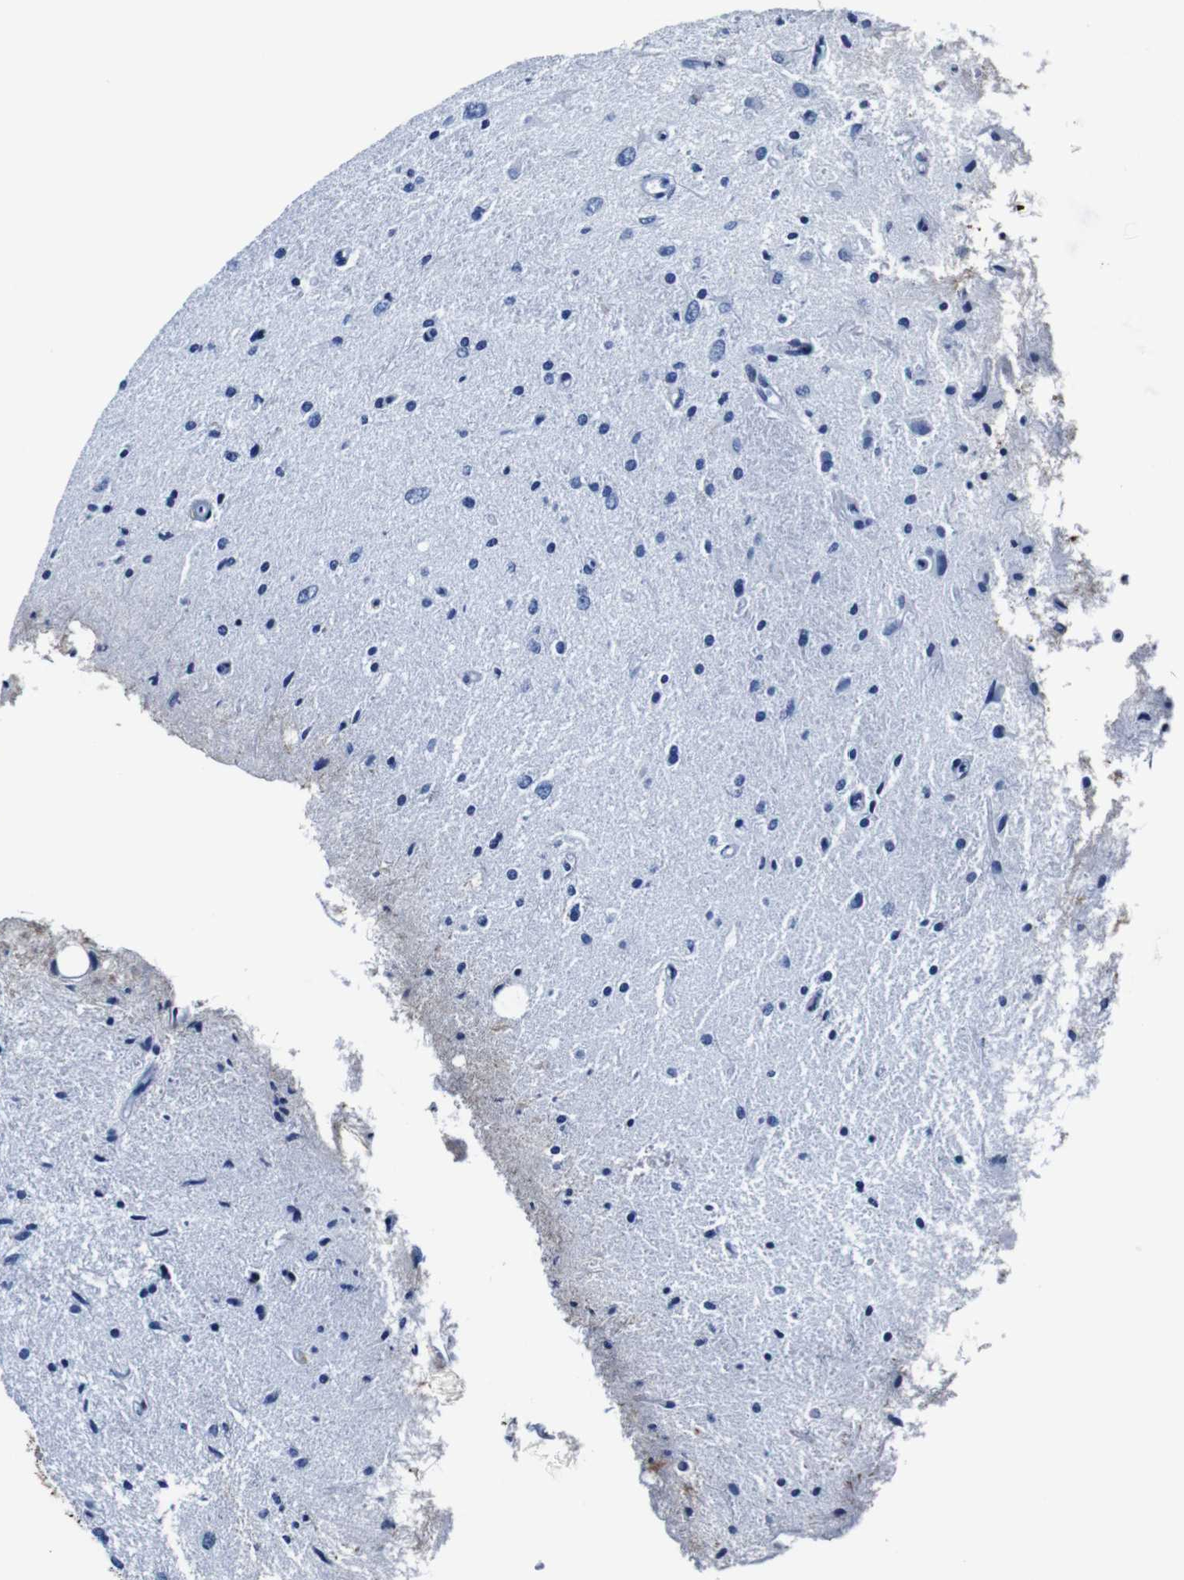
{"staining": {"intensity": "negative", "quantity": "none", "location": "none"}, "tissue": "glioma", "cell_type": "Tumor cells", "image_type": "cancer", "snomed": [{"axis": "morphology", "description": "Glioma, malignant, Low grade"}, {"axis": "topography", "description": "Brain"}], "caption": "Glioma was stained to show a protein in brown. There is no significant expression in tumor cells. The staining is performed using DAB (3,3'-diaminobenzidine) brown chromogen with nuclei counter-stained in using hematoxylin.", "gene": "ANXA1", "patient": {"sex": "male", "age": 77}}